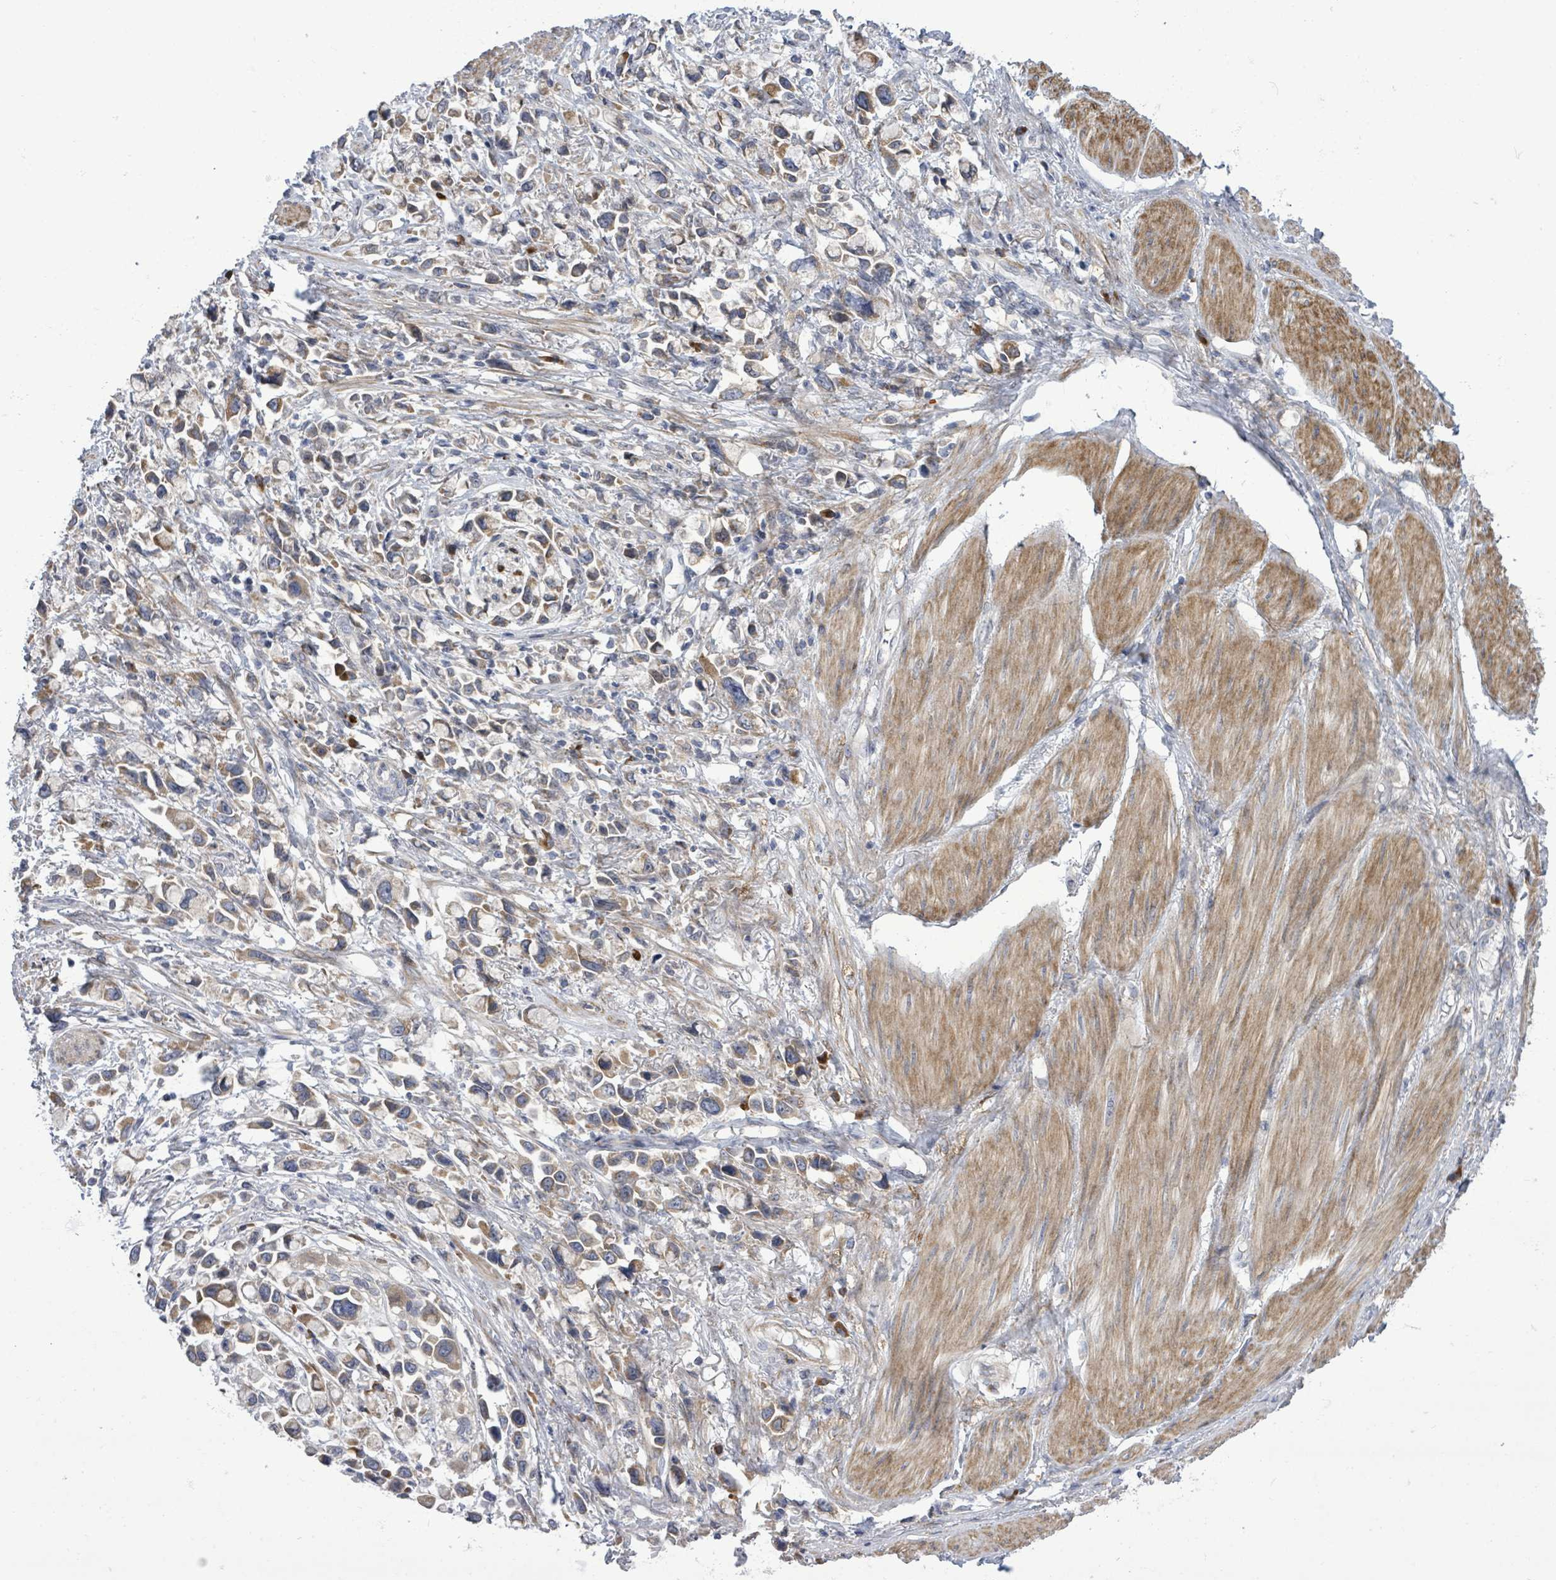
{"staining": {"intensity": "weak", "quantity": "25%-75%", "location": "cytoplasmic/membranous"}, "tissue": "stomach cancer", "cell_type": "Tumor cells", "image_type": "cancer", "snomed": [{"axis": "morphology", "description": "Adenocarcinoma, NOS"}, {"axis": "topography", "description": "Stomach"}], "caption": "Immunohistochemical staining of human stomach cancer (adenocarcinoma) shows low levels of weak cytoplasmic/membranous staining in approximately 25%-75% of tumor cells. Using DAB (3,3'-diaminobenzidine) (brown) and hematoxylin (blue) stains, captured at high magnification using brightfield microscopy.", "gene": "SAR1A", "patient": {"sex": "female", "age": 81}}